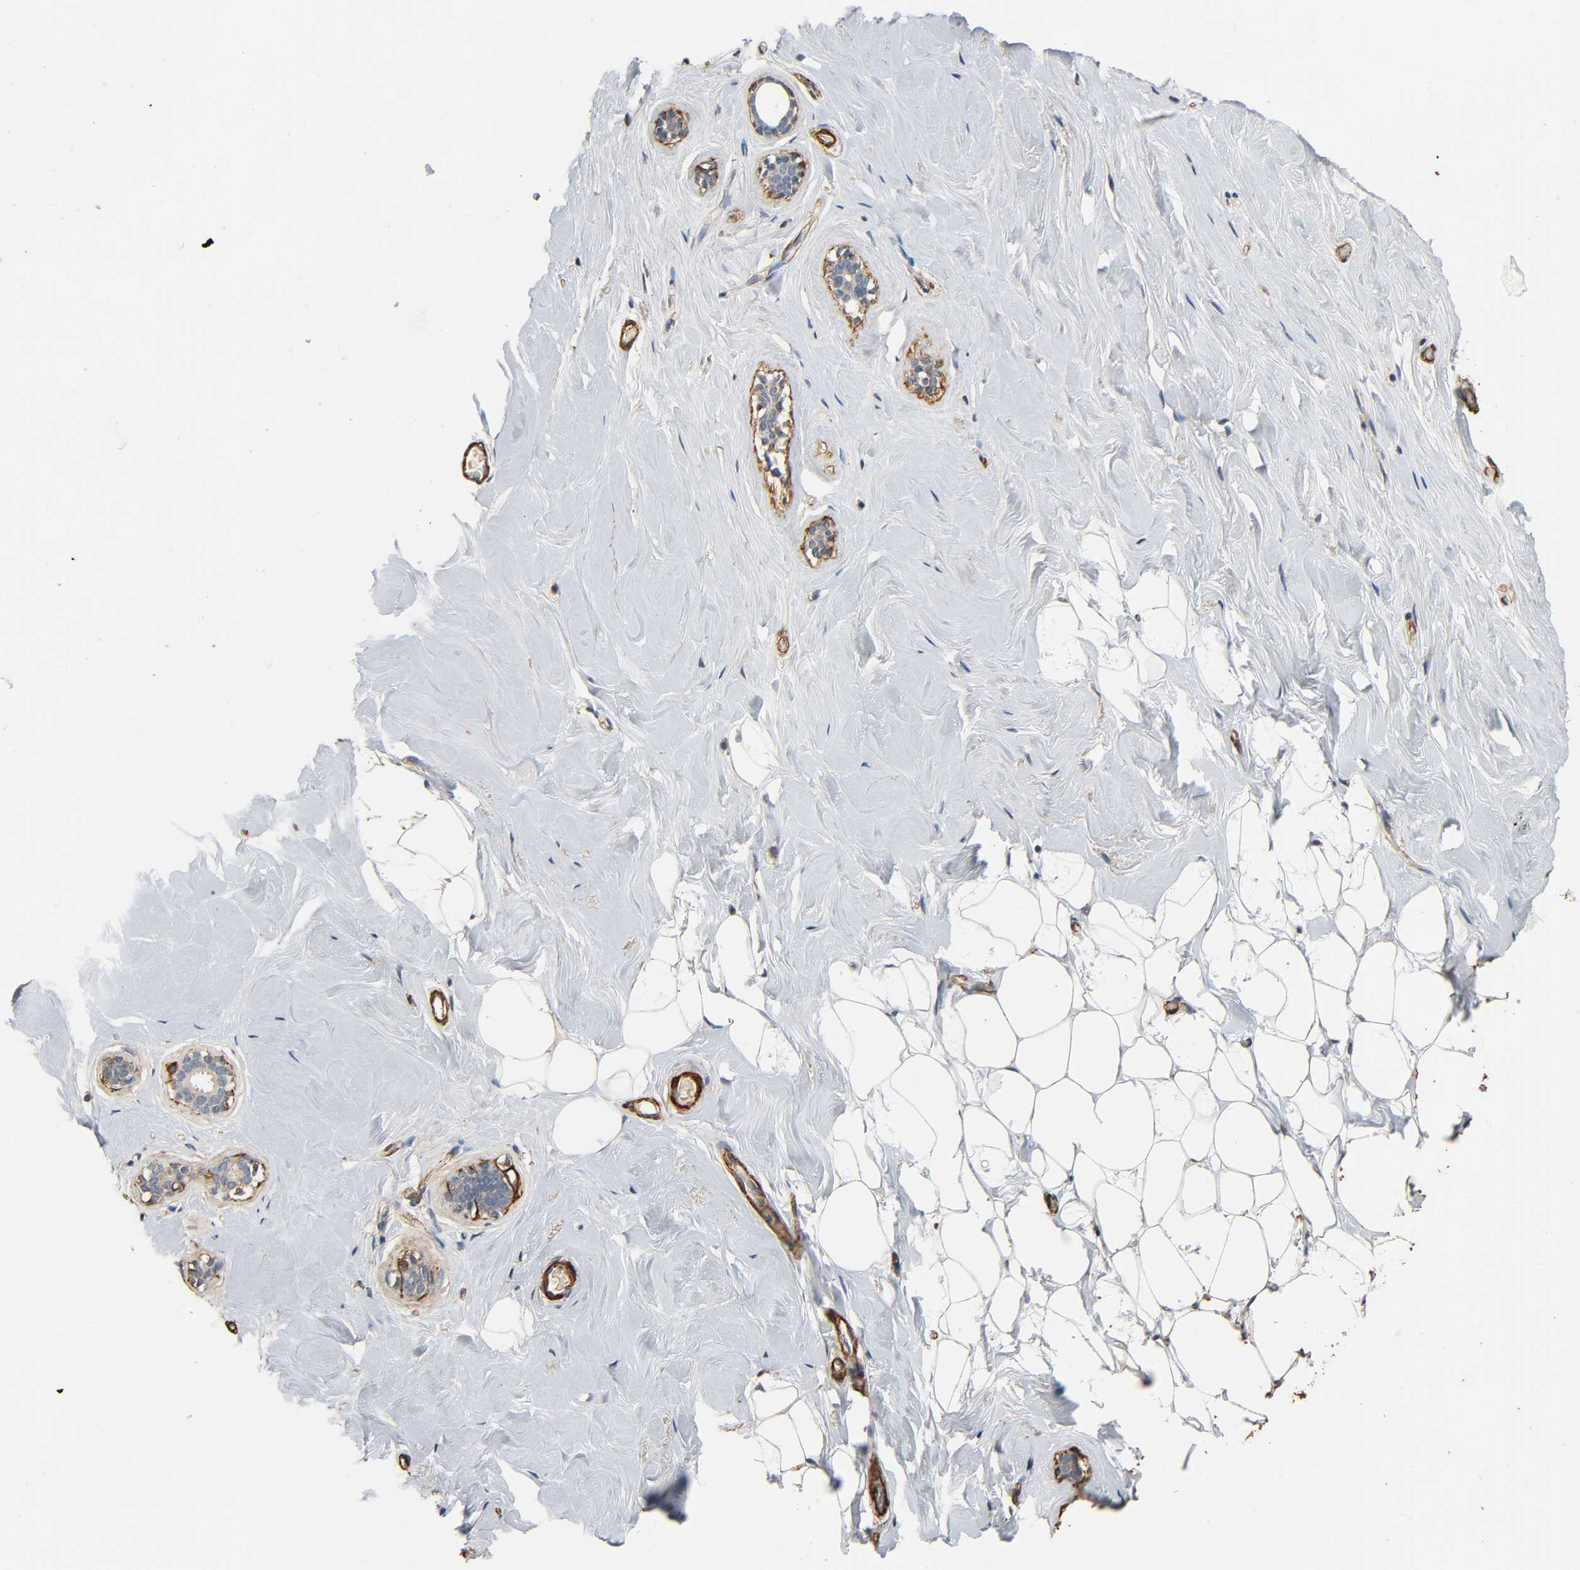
{"staining": {"intensity": "moderate", "quantity": ">75%", "location": "cytoplasmic/membranous"}, "tissue": "breast", "cell_type": "Adipocytes", "image_type": "normal", "snomed": [{"axis": "morphology", "description": "Normal tissue, NOS"}, {"axis": "topography", "description": "Breast"}], "caption": "Breast stained for a protein (brown) demonstrates moderate cytoplasmic/membranous positive expression in approximately >75% of adipocytes.", "gene": "GSTA1", "patient": {"sex": "female", "age": 75}}